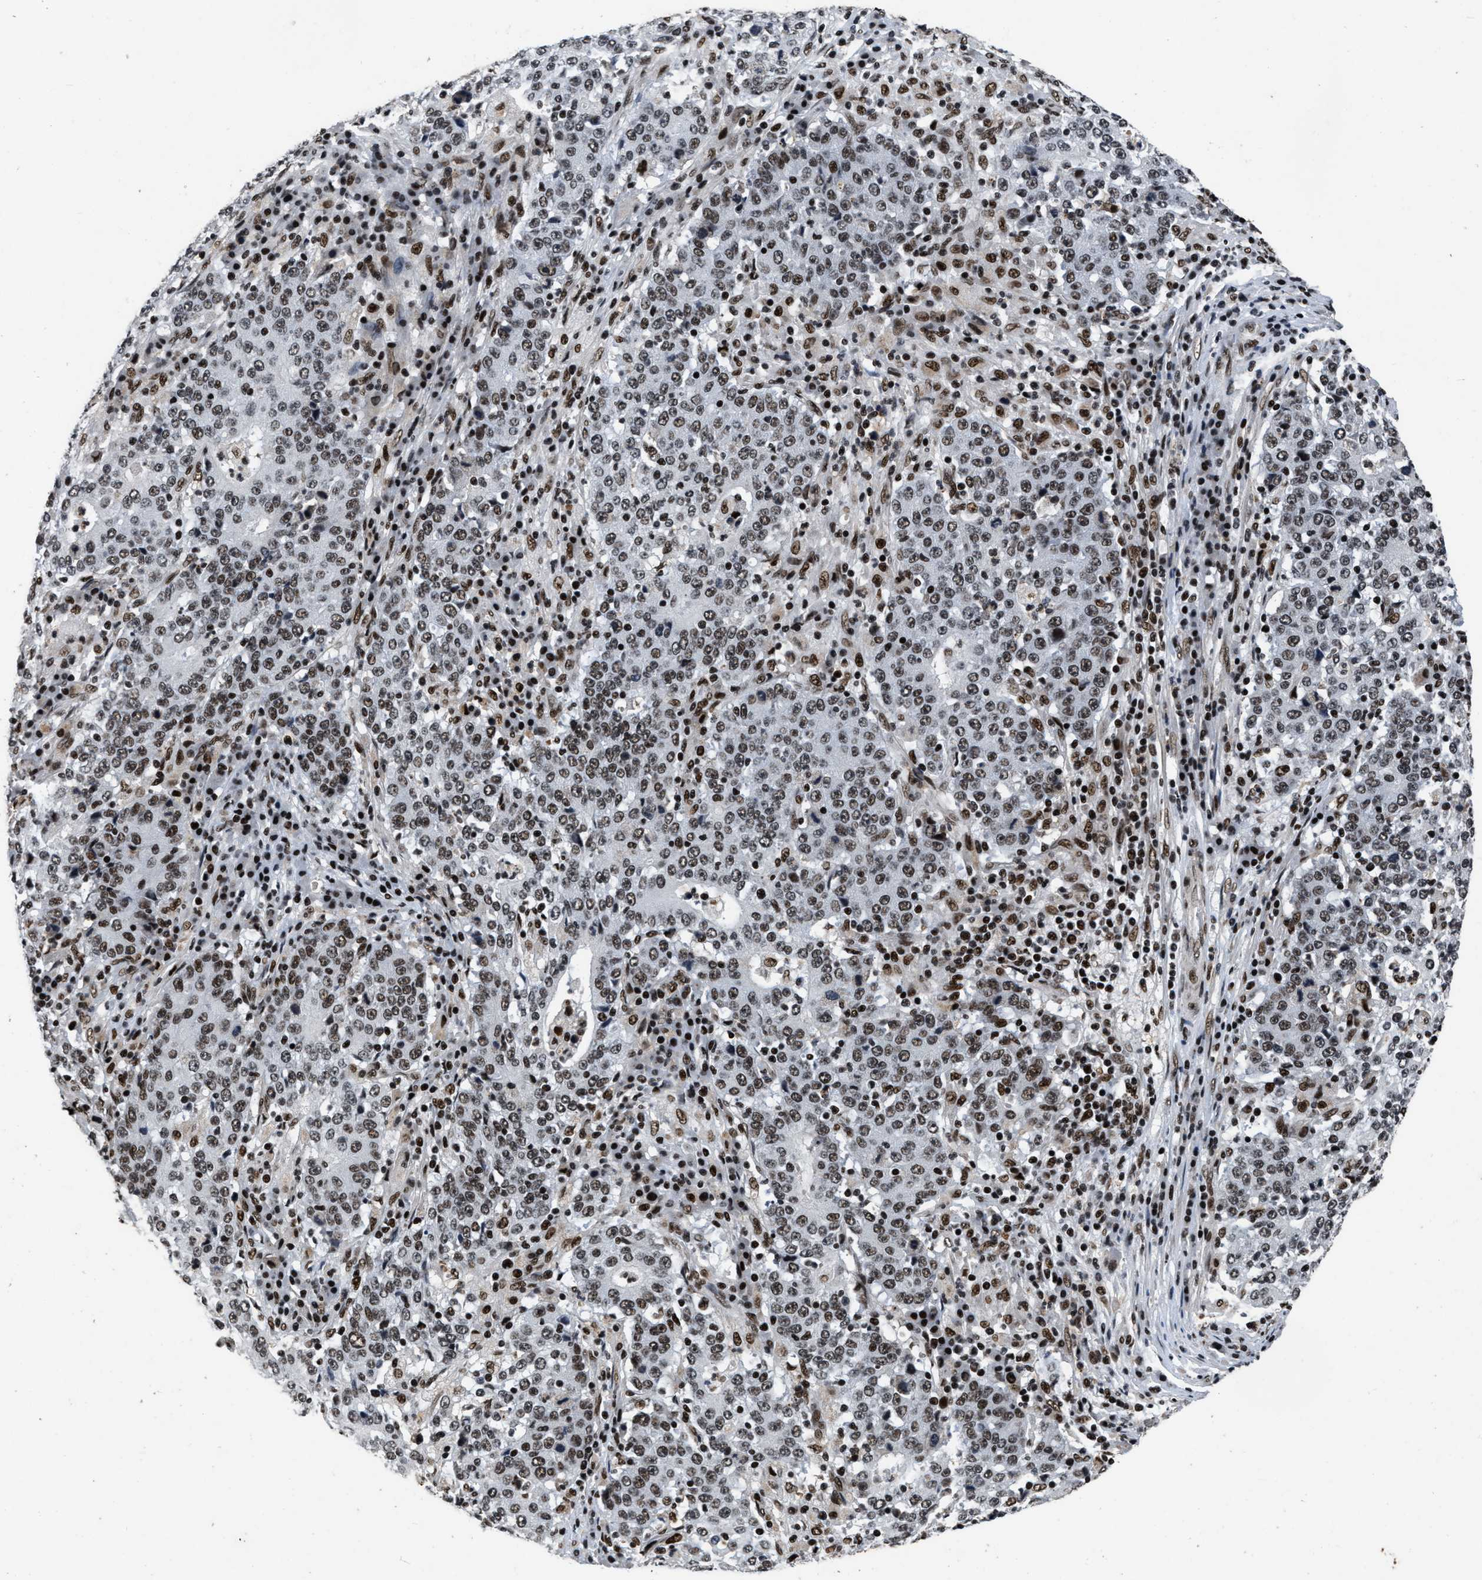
{"staining": {"intensity": "moderate", "quantity": ">75%", "location": "nuclear"}, "tissue": "stomach cancer", "cell_type": "Tumor cells", "image_type": "cancer", "snomed": [{"axis": "morphology", "description": "Adenocarcinoma, NOS"}, {"axis": "topography", "description": "Stomach"}], "caption": "Human stomach adenocarcinoma stained with a brown dye shows moderate nuclear positive expression in about >75% of tumor cells.", "gene": "SMARCB1", "patient": {"sex": "male", "age": 59}}